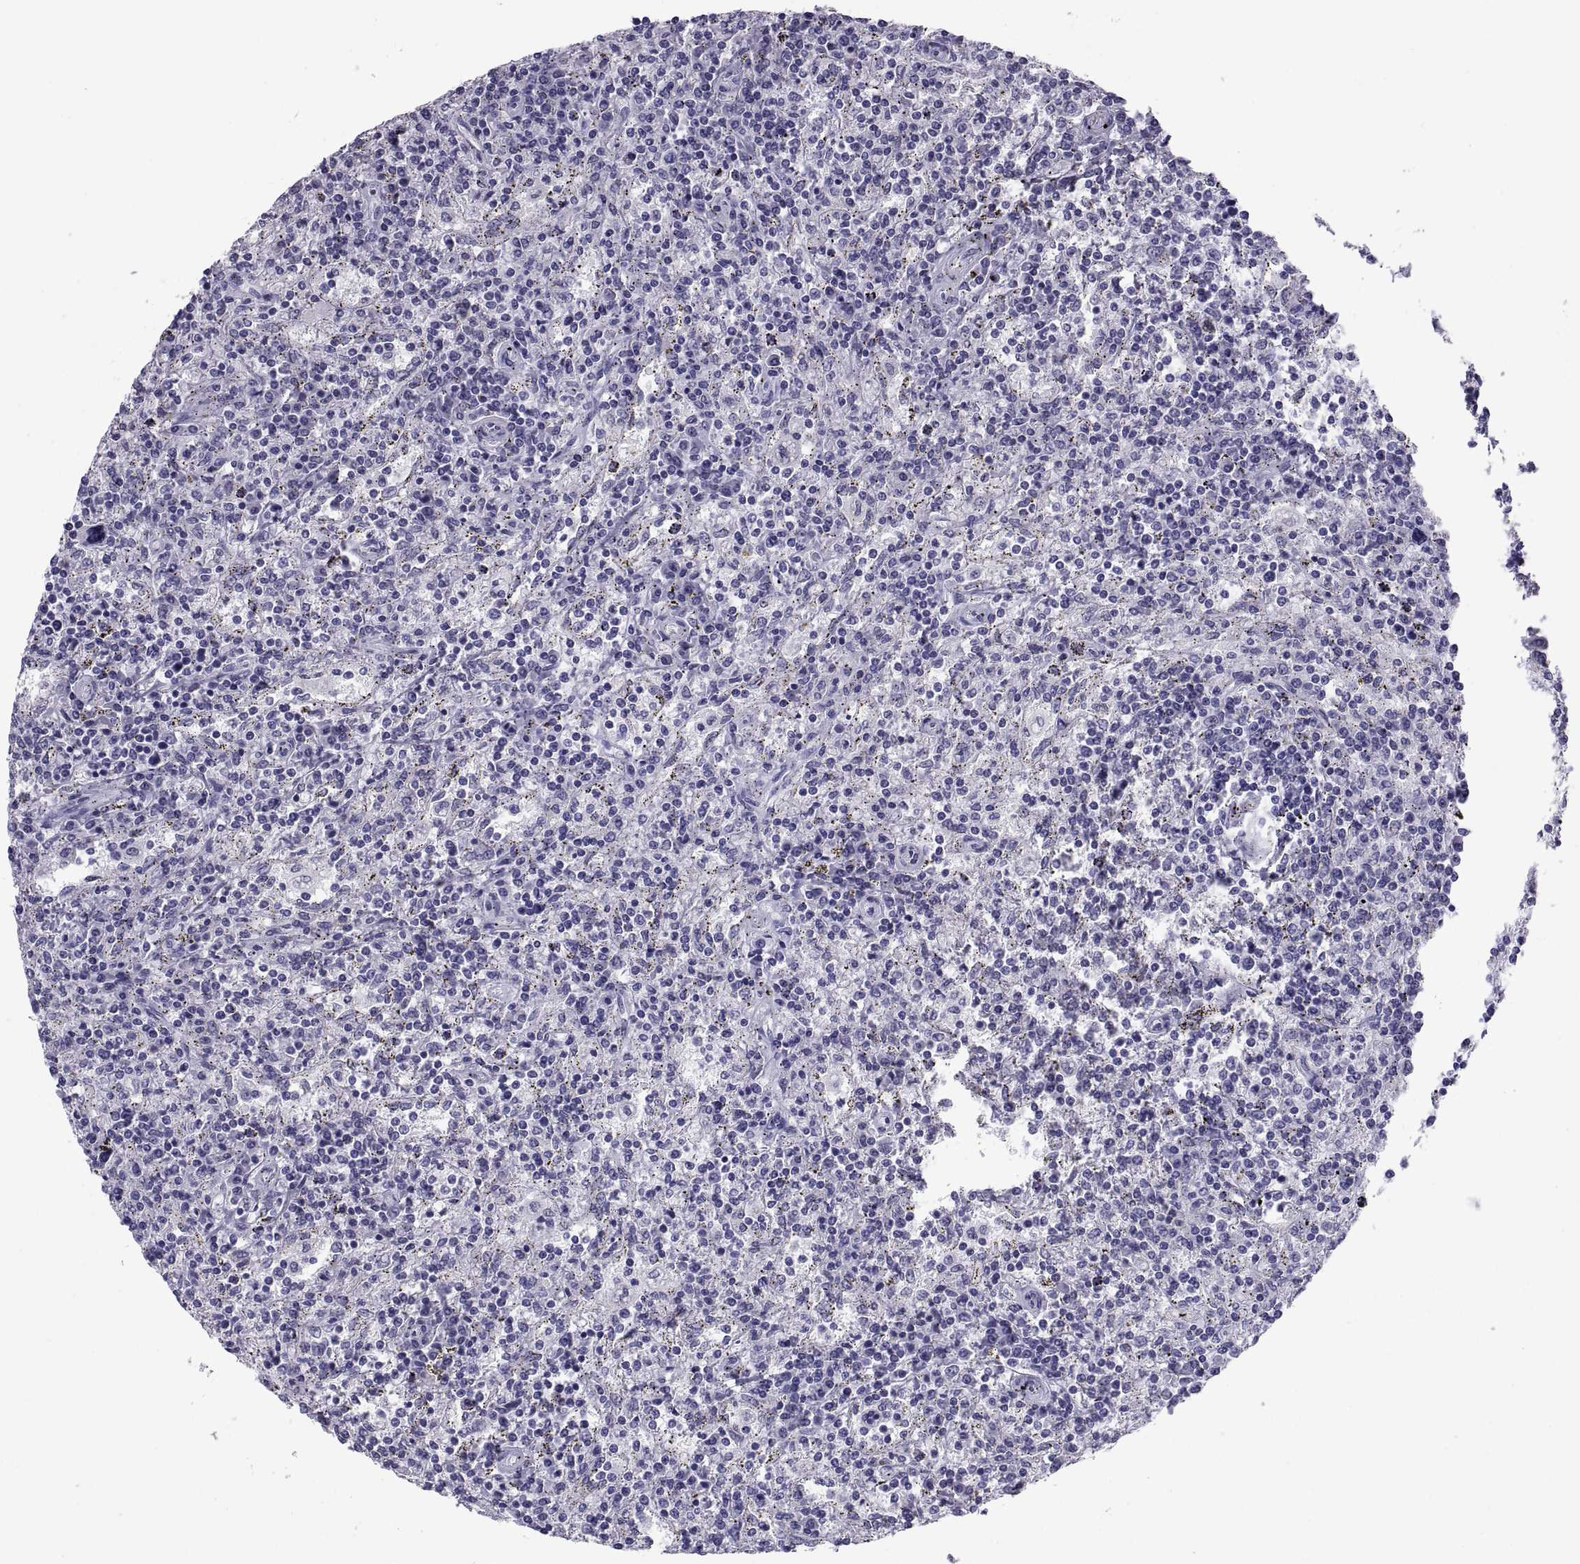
{"staining": {"intensity": "negative", "quantity": "none", "location": "none"}, "tissue": "lymphoma", "cell_type": "Tumor cells", "image_type": "cancer", "snomed": [{"axis": "morphology", "description": "Malignant lymphoma, non-Hodgkin's type, Low grade"}, {"axis": "topography", "description": "Spleen"}], "caption": "High magnification brightfield microscopy of lymphoma stained with DAB (brown) and counterstained with hematoxylin (blue): tumor cells show no significant staining. (DAB IHC with hematoxylin counter stain).", "gene": "DEFB129", "patient": {"sex": "male", "age": 62}}